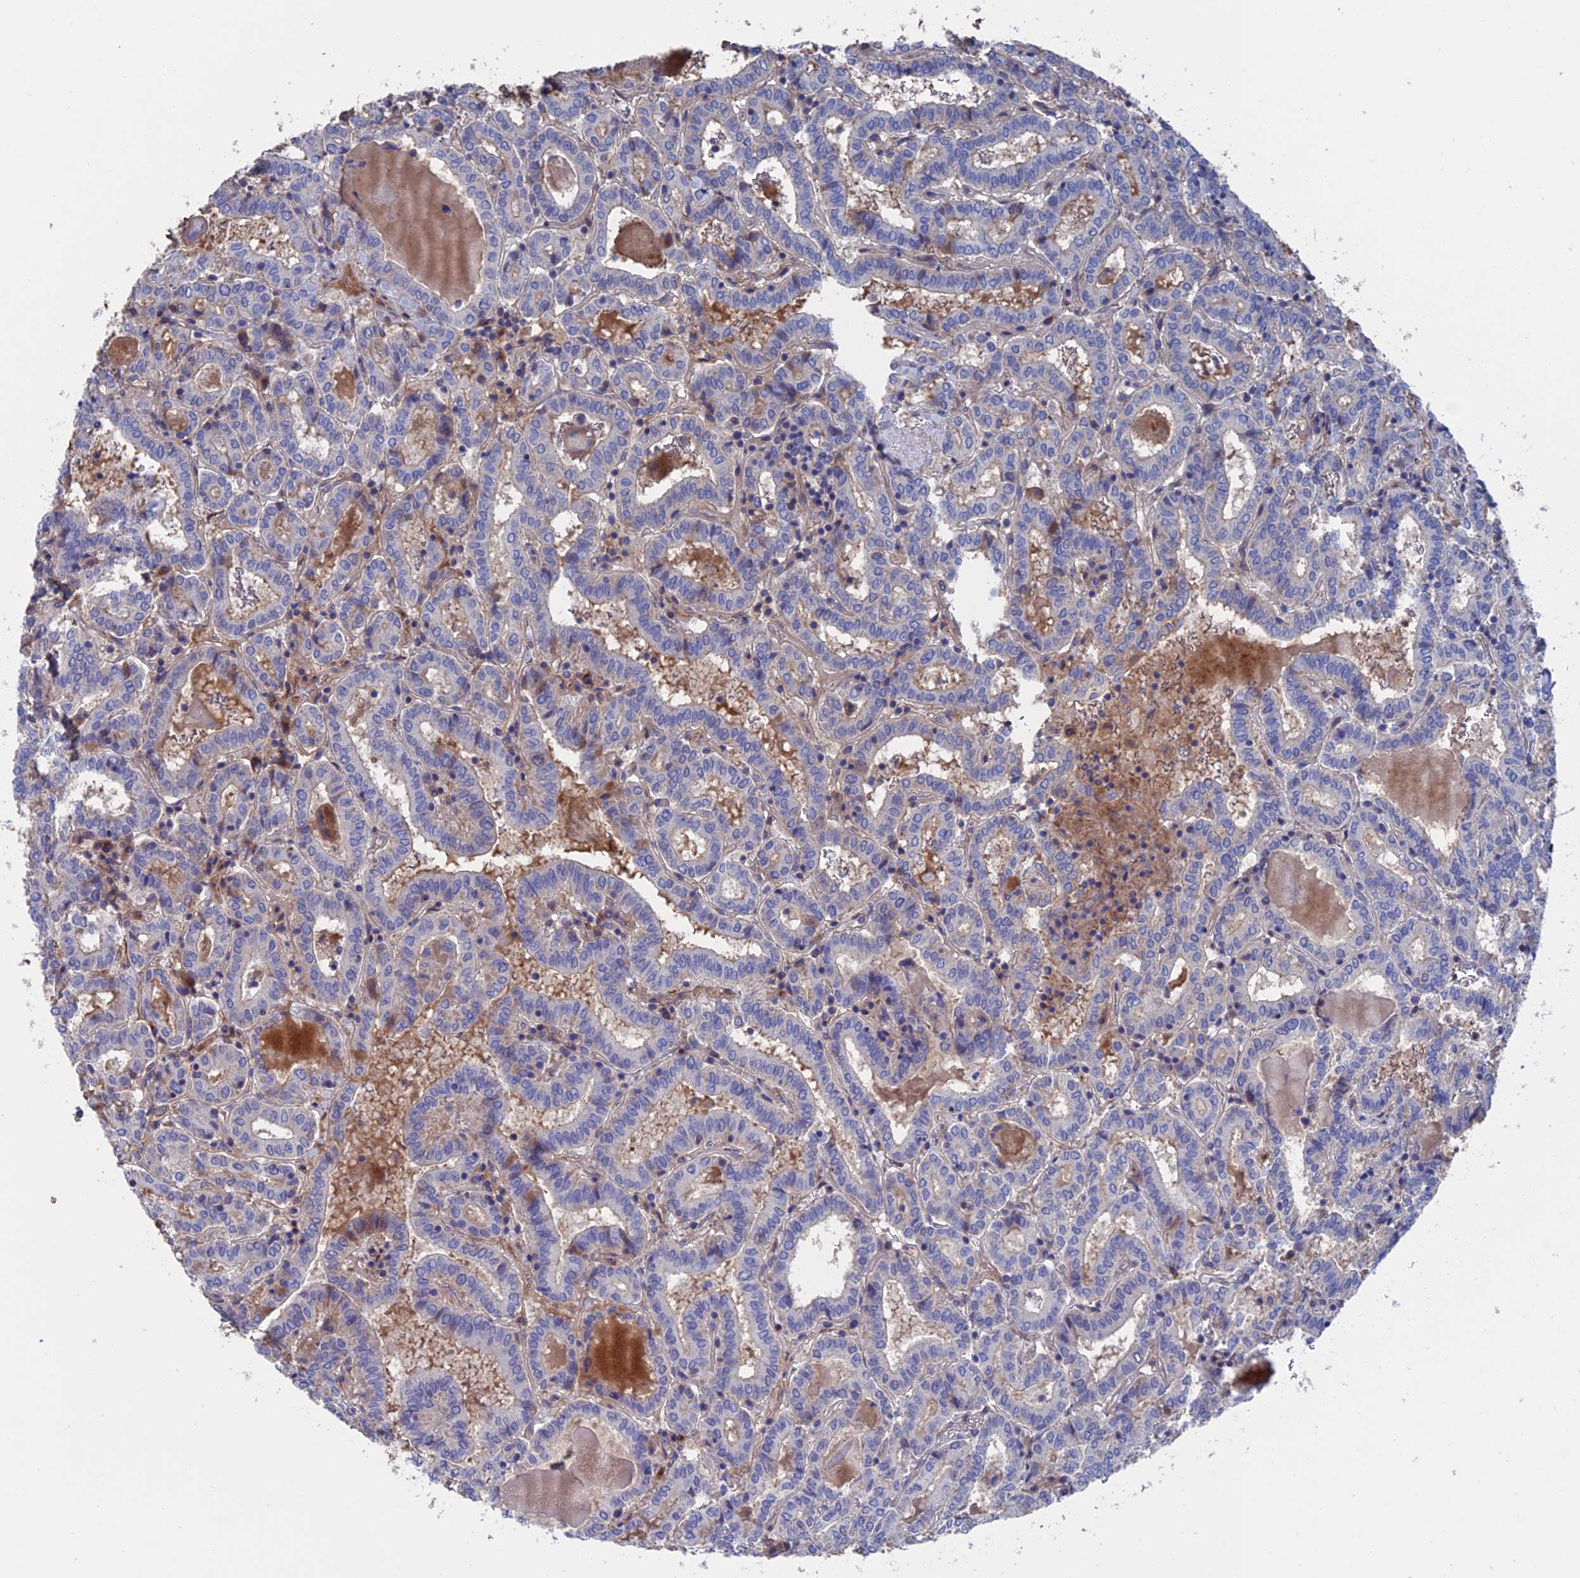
{"staining": {"intensity": "moderate", "quantity": "<25%", "location": "cytoplasmic/membranous"}, "tissue": "thyroid cancer", "cell_type": "Tumor cells", "image_type": "cancer", "snomed": [{"axis": "morphology", "description": "Papillary adenocarcinoma, NOS"}, {"axis": "topography", "description": "Thyroid gland"}], "caption": "Protein analysis of thyroid papillary adenocarcinoma tissue shows moderate cytoplasmic/membranous positivity in approximately <25% of tumor cells.", "gene": "HPF1", "patient": {"sex": "female", "age": 72}}